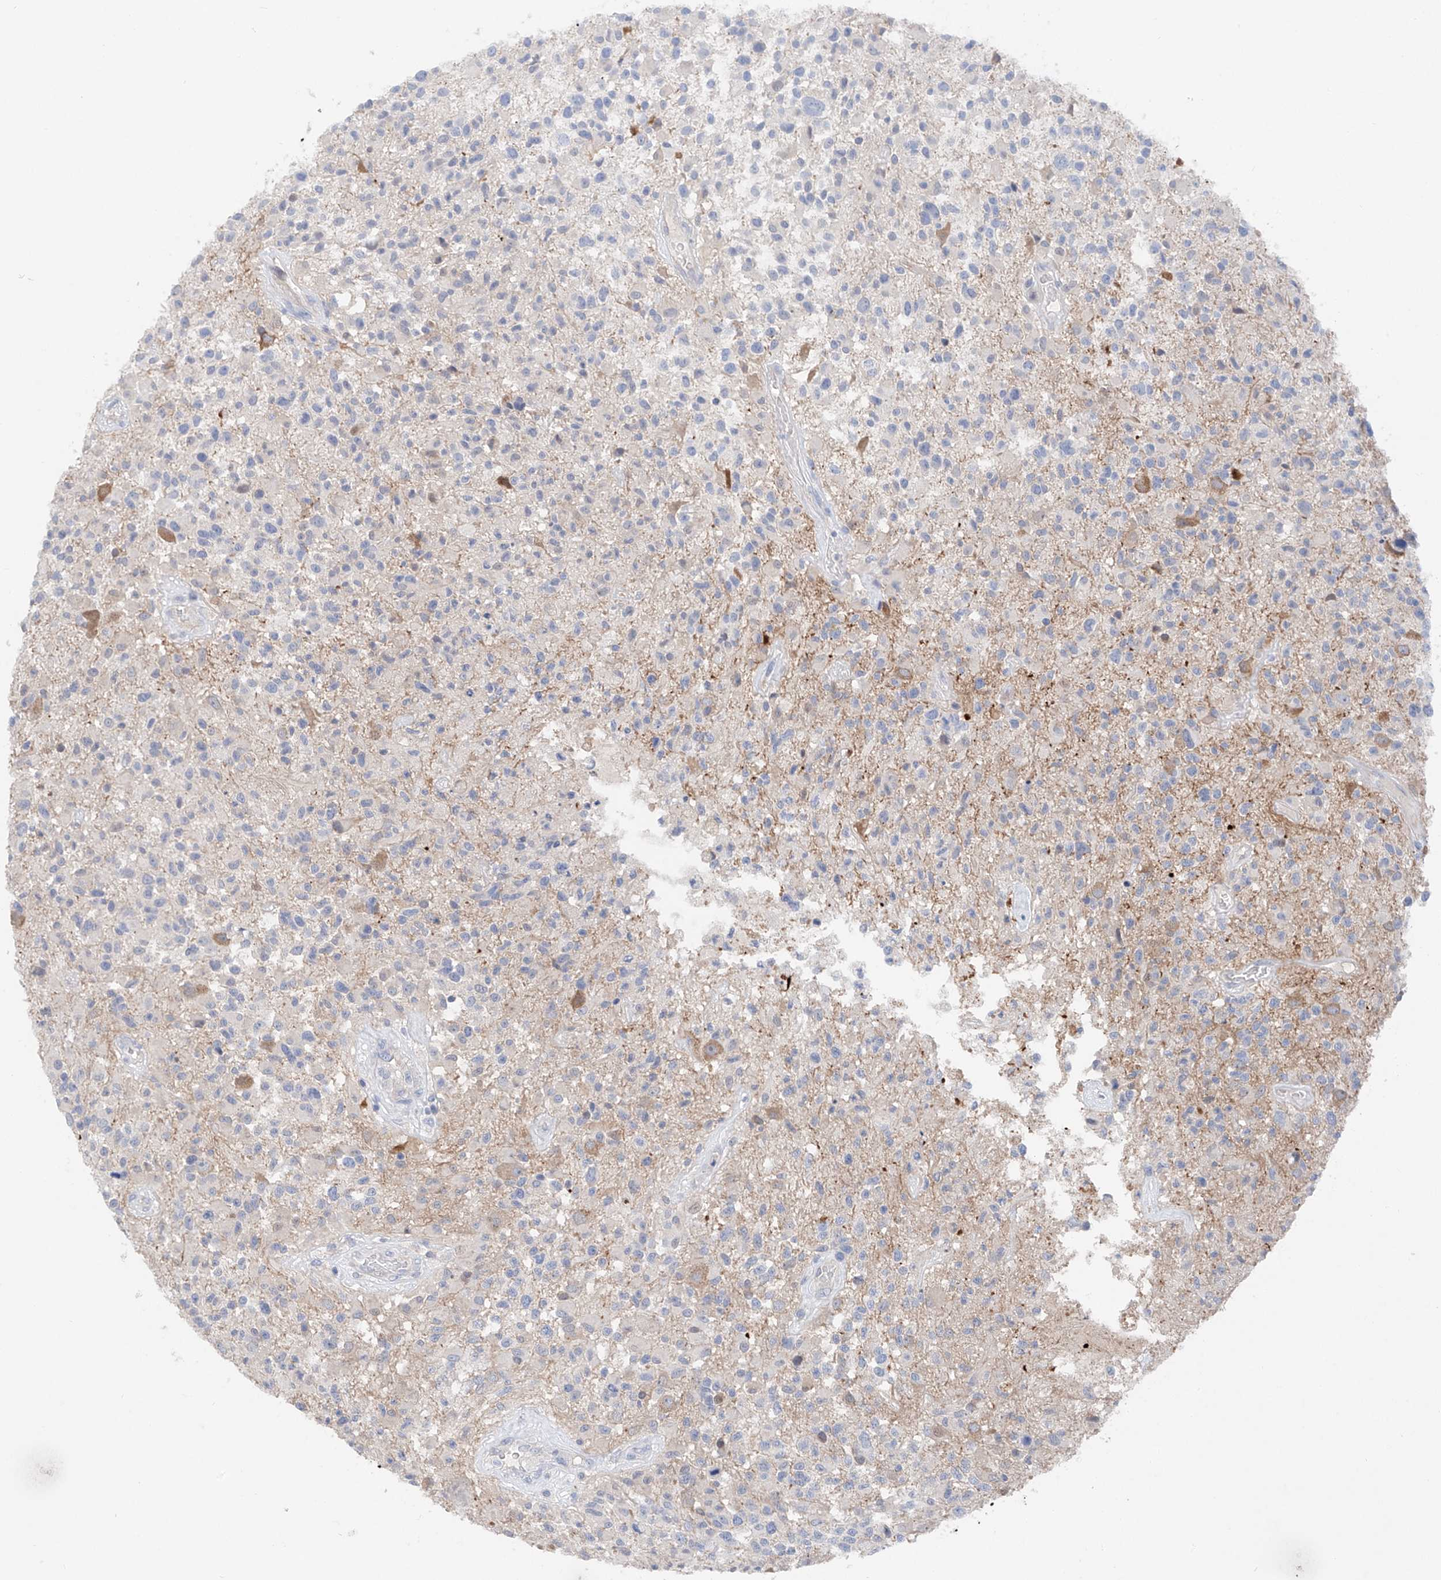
{"staining": {"intensity": "negative", "quantity": "none", "location": "none"}, "tissue": "glioma", "cell_type": "Tumor cells", "image_type": "cancer", "snomed": [{"axis": "morphology", "description": "Glioma, malignant, High grade"}, {"axis": "morphology", "description": "Glioblastoma, NOS"}, {"axis": "topography", "description": "Brain"}], "caption": "Immunohistochemistry (IHC) photomicrograph of glioblastoma stained for a protein (brown), which exhibits no expression in tumor cells.", "gene": "FUCA2", "patient": {"sex": "male", "age": 60}}